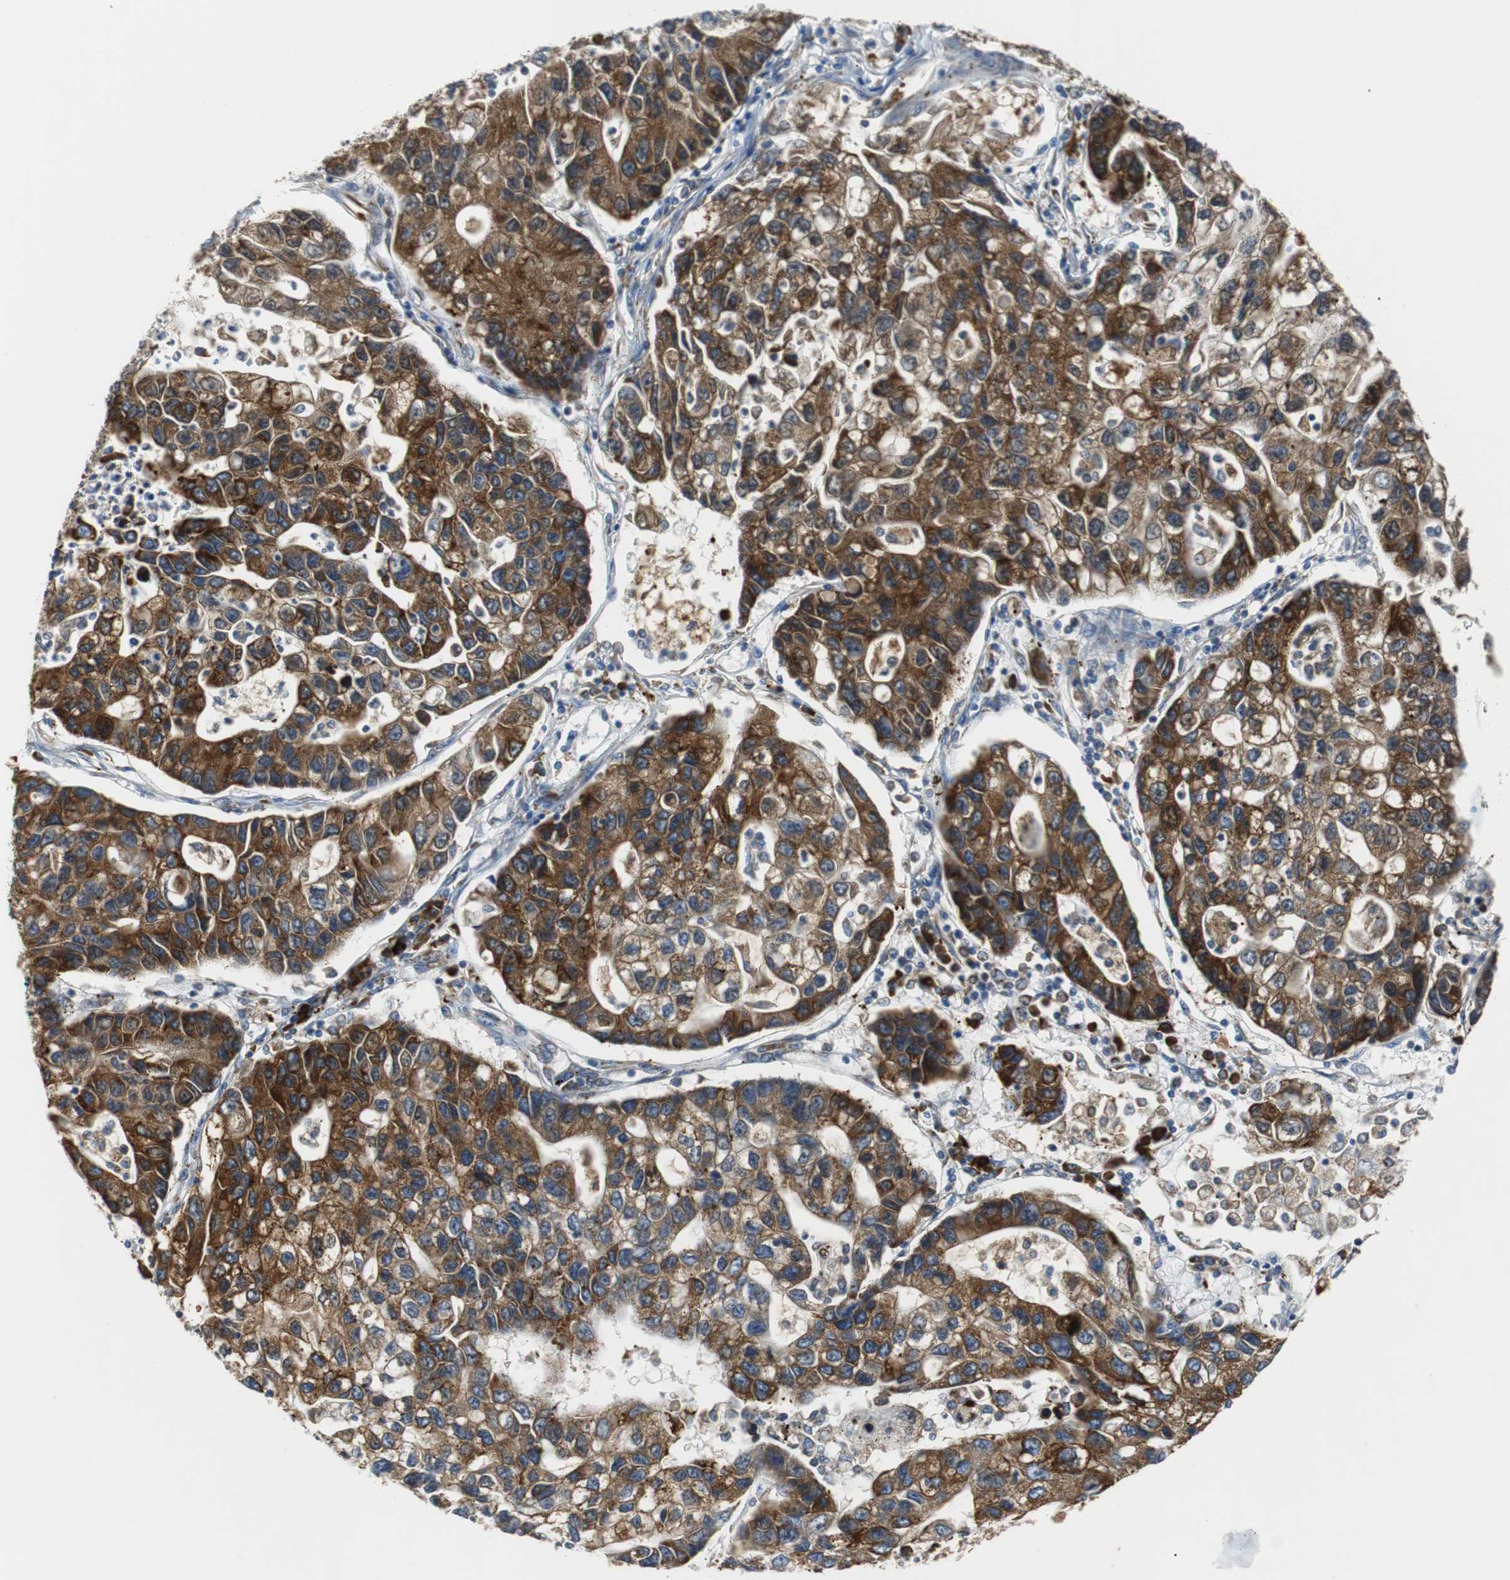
{"staining": {"intensity": "strong", "quantity": ">75%", "location": "cytoplasmic/membranous"}, "tissue": "lung cancer", "cell_type": "Tumor cells", "image_type": "cancer", "snomed": [{"axis": "morphology", "description": "Adenocarcinoma, NOS"}, {"axis": "topography", "description": "Lung"}], "caption": "The photomicrograph displays staining of lung cancer (adenocarcinoma), revealing strong cytoplasmic/membranous protein staining (brown color) within tumor cells.", "gene": "PDIA4", "patient": {"sex": "female", "age": 51}}